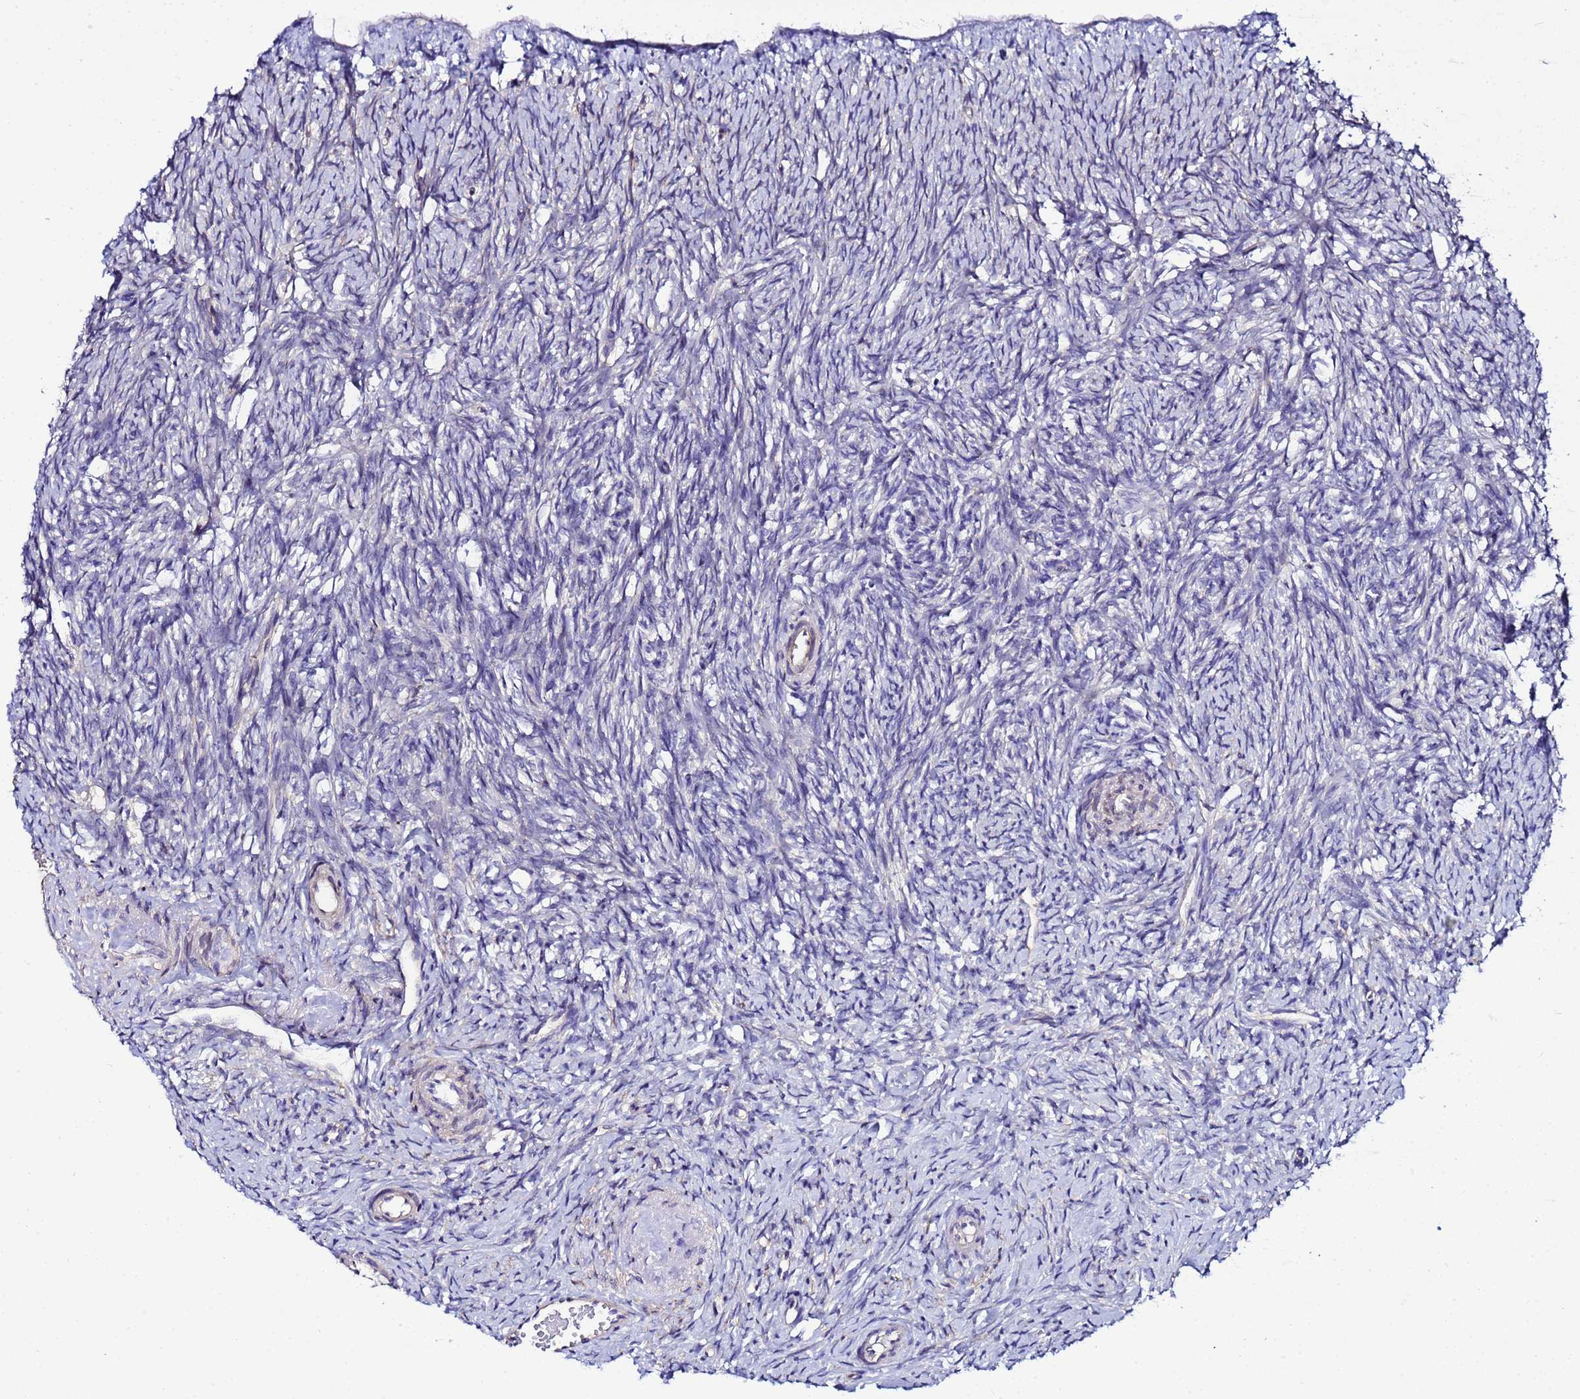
{"staining": {"intensity": "moderate", "quantity": ">75%", "location": "cytoplasmic/membranous"}, "tissue": "ovary", "cell_type": "Follicle cells", "image_type": "normal", "snomed": [{"axis": "morphology", "description": "Normal tissue, NOS"}, {"axis": "topography", "description": "Ovary"}], "caption": "Follicle cells reveal moderate cytoplasmic/membranous expression in about >75% of cells in unremarkable ovary.", "gene": "JRKL", "patient": {"sex": "female", "age": 51}}